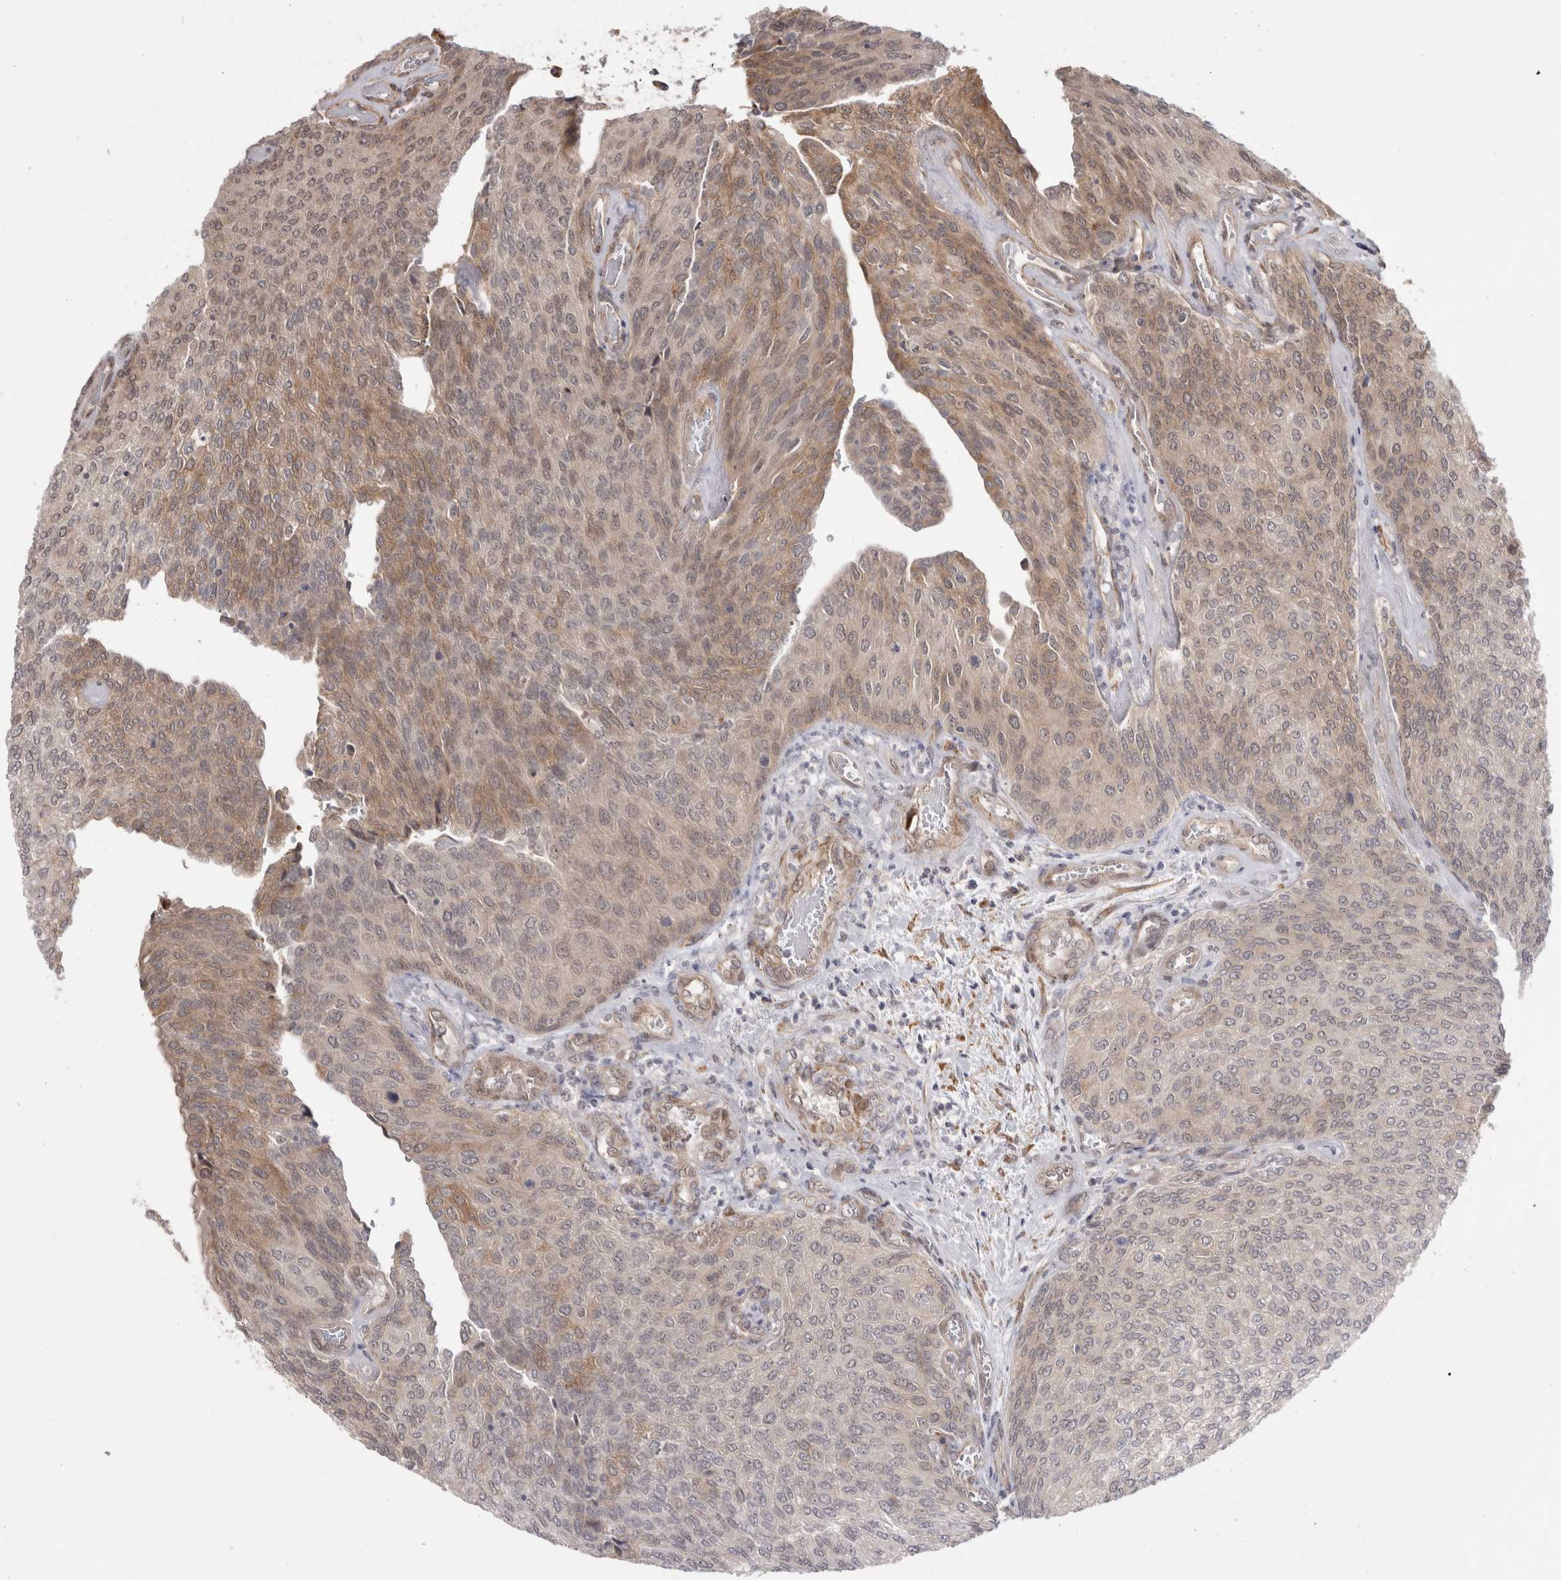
{"staining": {"intensity": "moderate", "quantity": "25%-75%", "location": "cytoplasmic/membranous"}, "tissue": "urothelial cancer", "cell_type": "Tumor cells", "image_type": "cancer", "snomed": [{"axis": "morphology", "description": "Urothelial carcinoma, Low grade"}, {"axis": "topography", "description": "Urinary bladder"}], "caption": "Urothelial cancer stained with IHC demonstrates moderate cytoplasmic/membranous positivity in approximately 25%-75% of tumor cells.", "gene": "EXOSC4", "patient": {"sex": "female", "age": 79}}